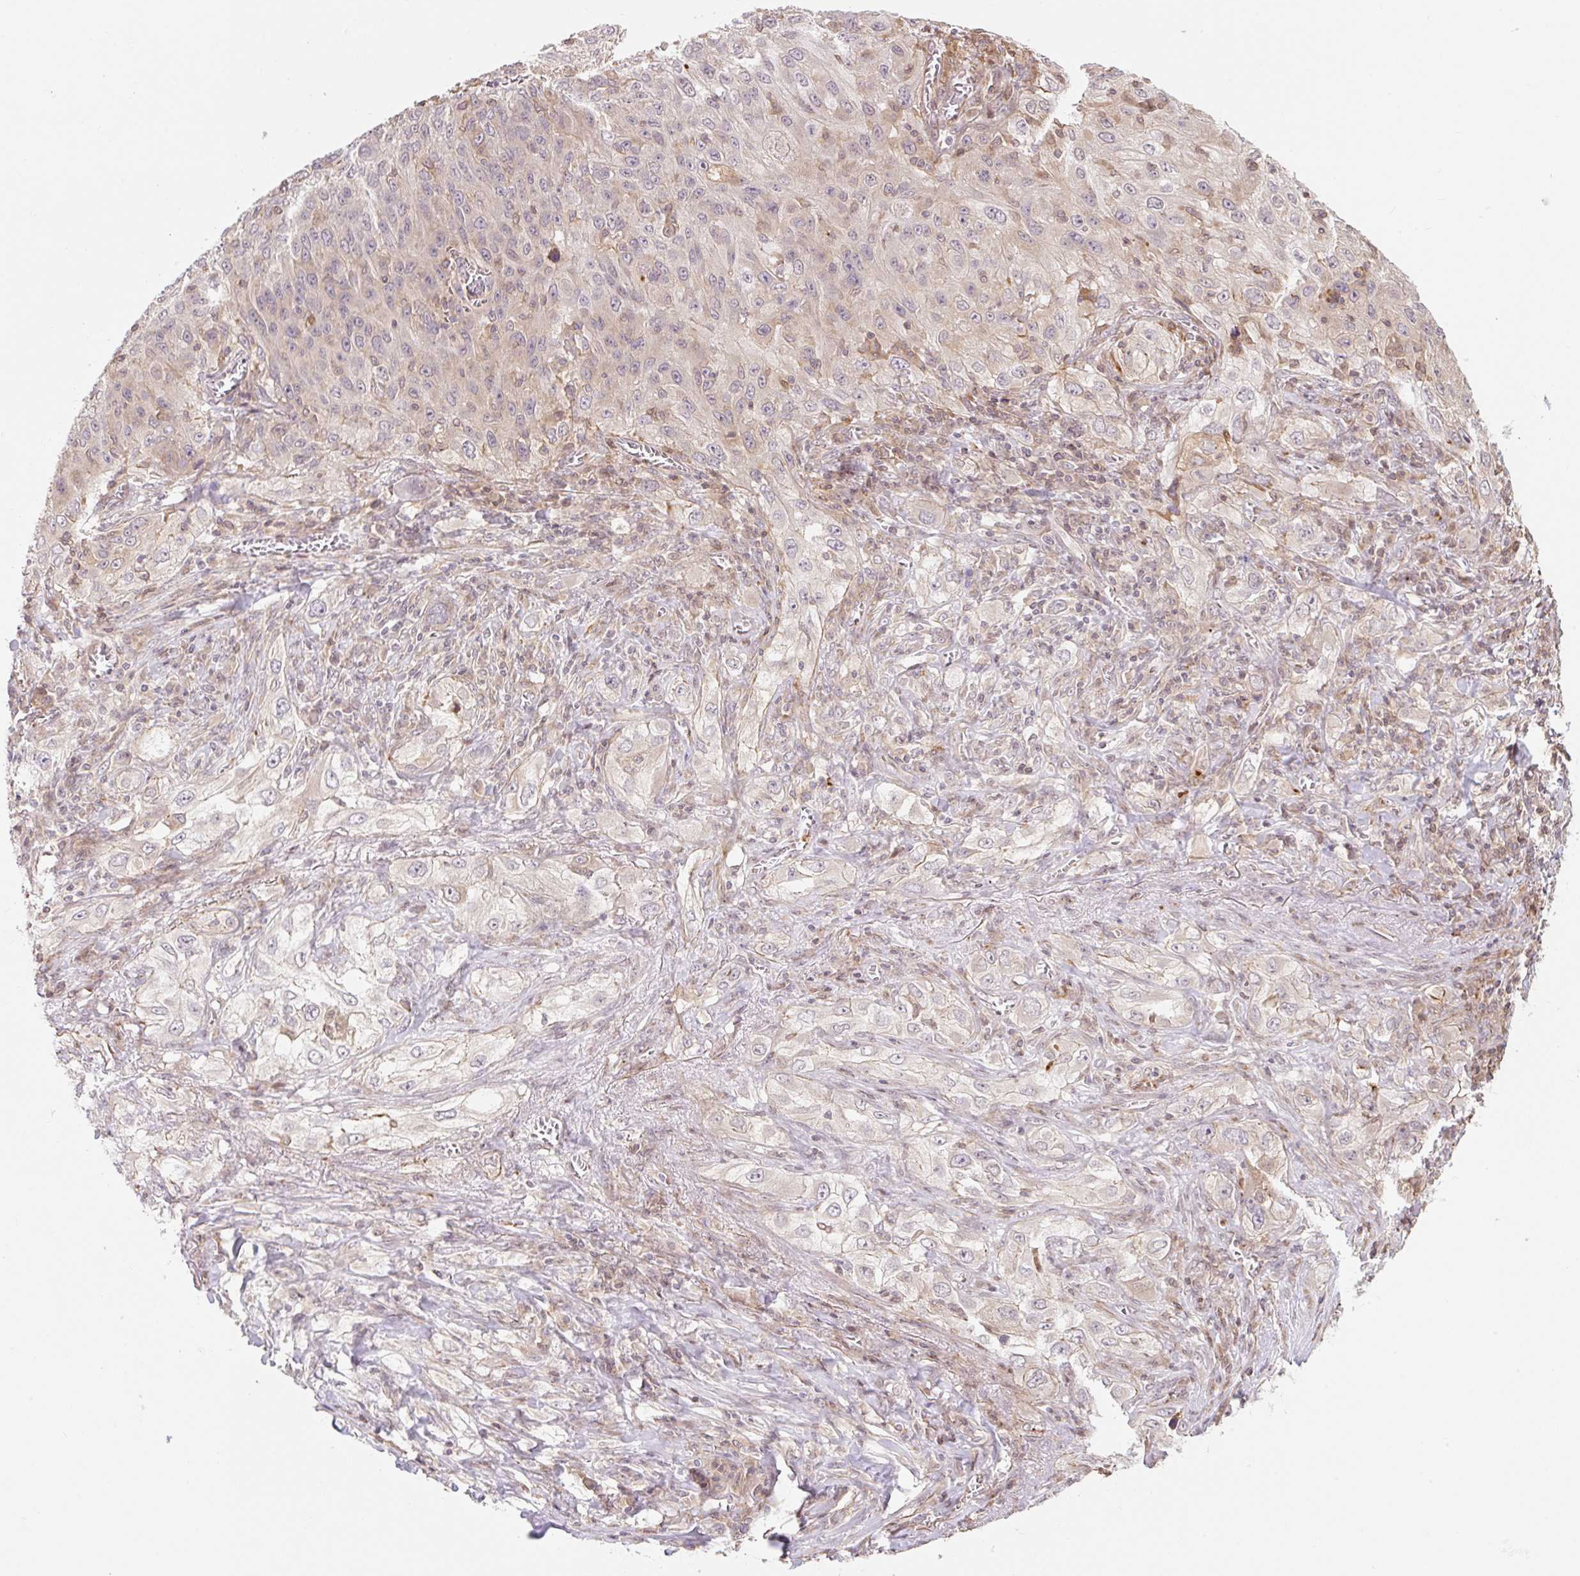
{"staining": {"intensity": "weak", "quantity": "<25%", "location": "cytoplasmic/membranous"}, "tissue": "lung cancer", "cell_type": "Tumor cells", "image_type": "cancer", "snomed": [{"axis": "morphology", "description": "Squamous cell carcinoma, NOS"}, {"axis": "topography", "description": "Lung"}], "caption": "Immunohistochemistry (IHC) photomicrograph of neoplastic tissue: human lung cancer stained with DAB exhibits no significant protein staining in tumor cells. (DAB immunohistochemistry with hematoxylin counter stain).", "gene": "EMC10", "patient": {"sex": "female", "age": 69}}